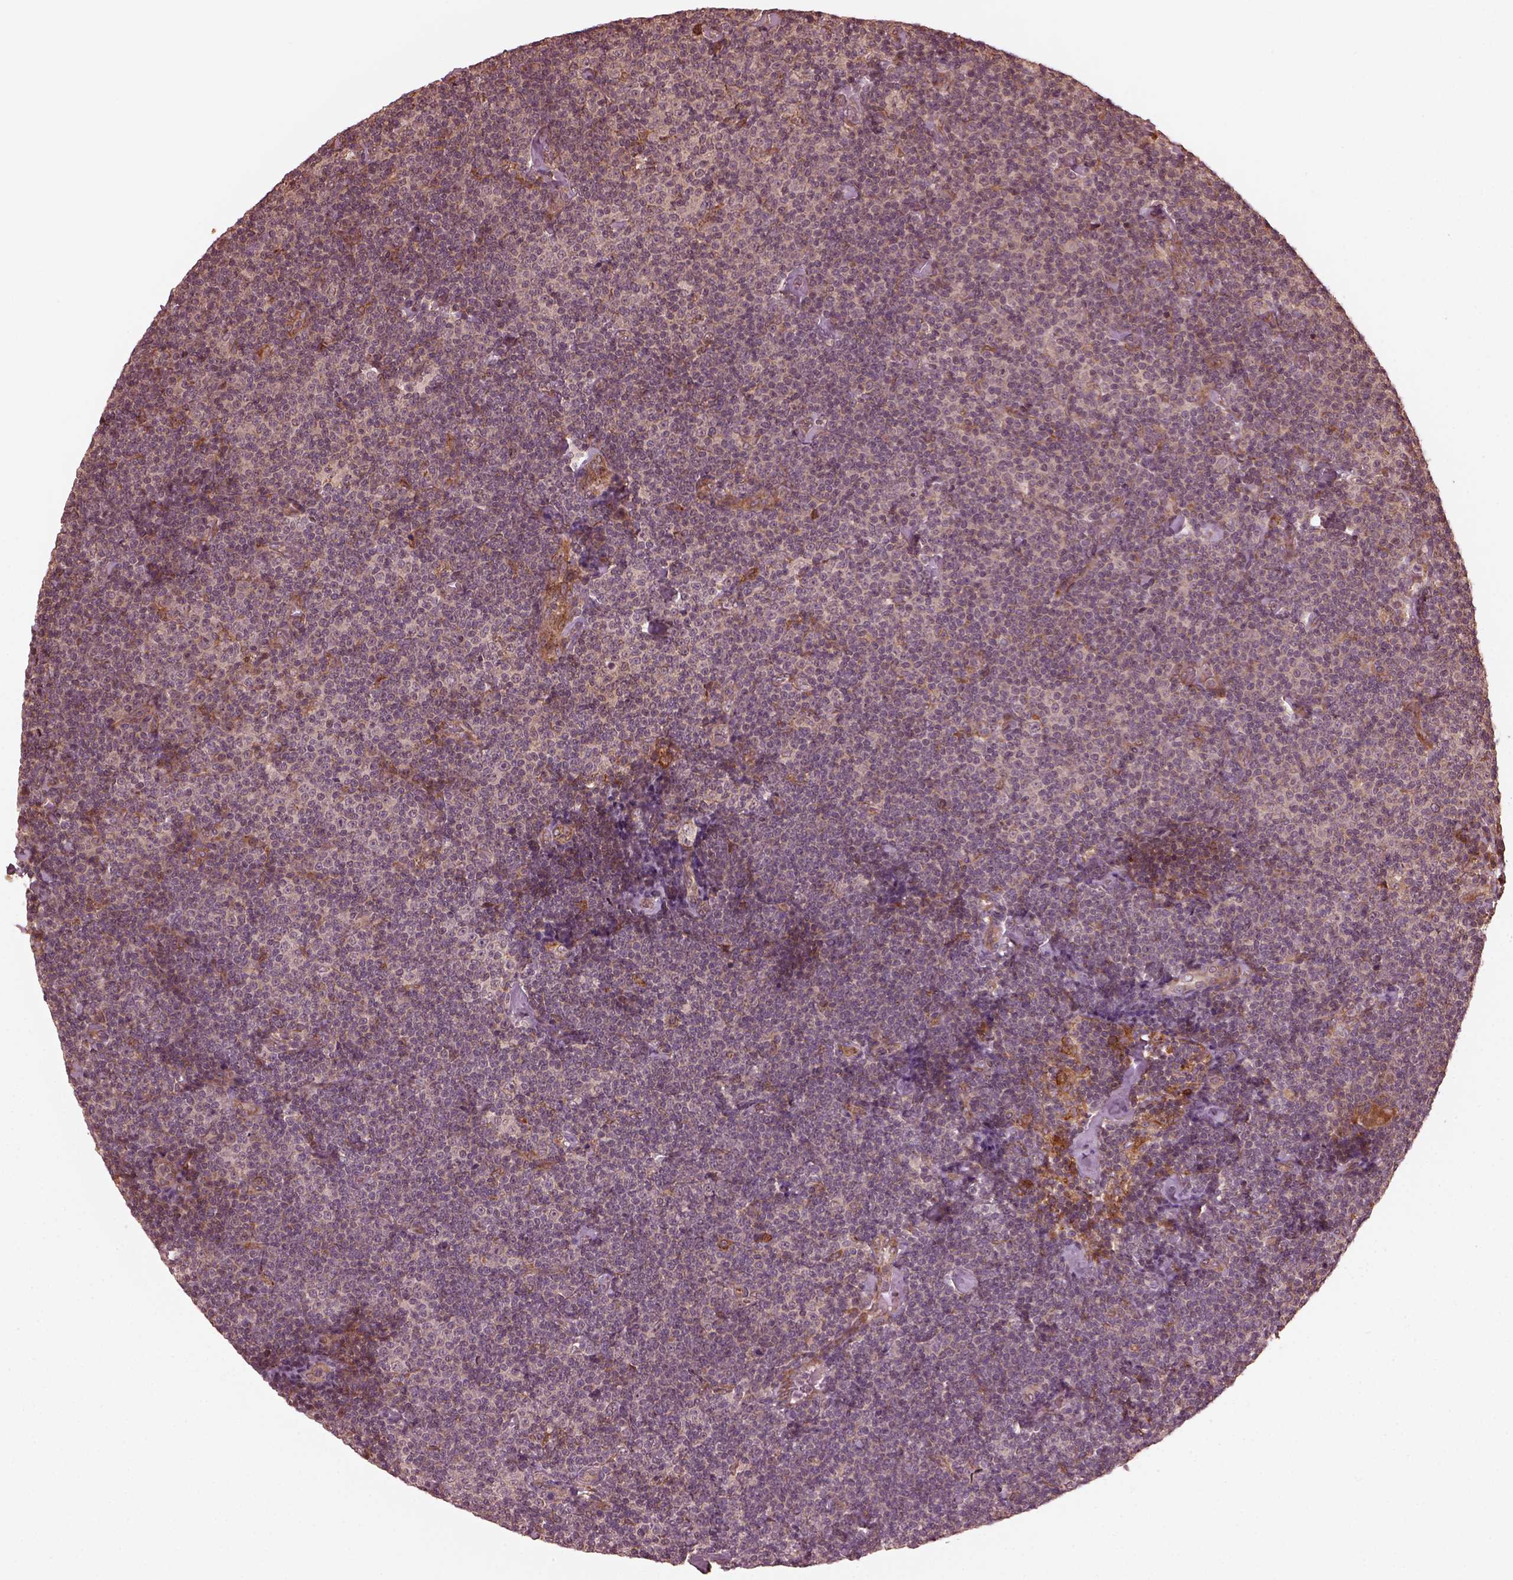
{"staining": {"intensity": "negative", "quantity": "none", "location": "none"}, "tissue": "lymphoma", "cell_type": "Tumor cells", "image_type": "cancer", "snomed": [{"axis": "morphology", "description": "Malignant lymphoma, non-Hodgkin's type, Low grade"}, {"axis": "topography", "description": "Lymph node"}], "caption": "DAB (3,3'-diaminobenzidine) immunohistochemical staining of lymphoma demonstrates no significant positivity in tumor cells.", "gene": "ZNF292", "patient": {"sex": "male", "age": 81}}